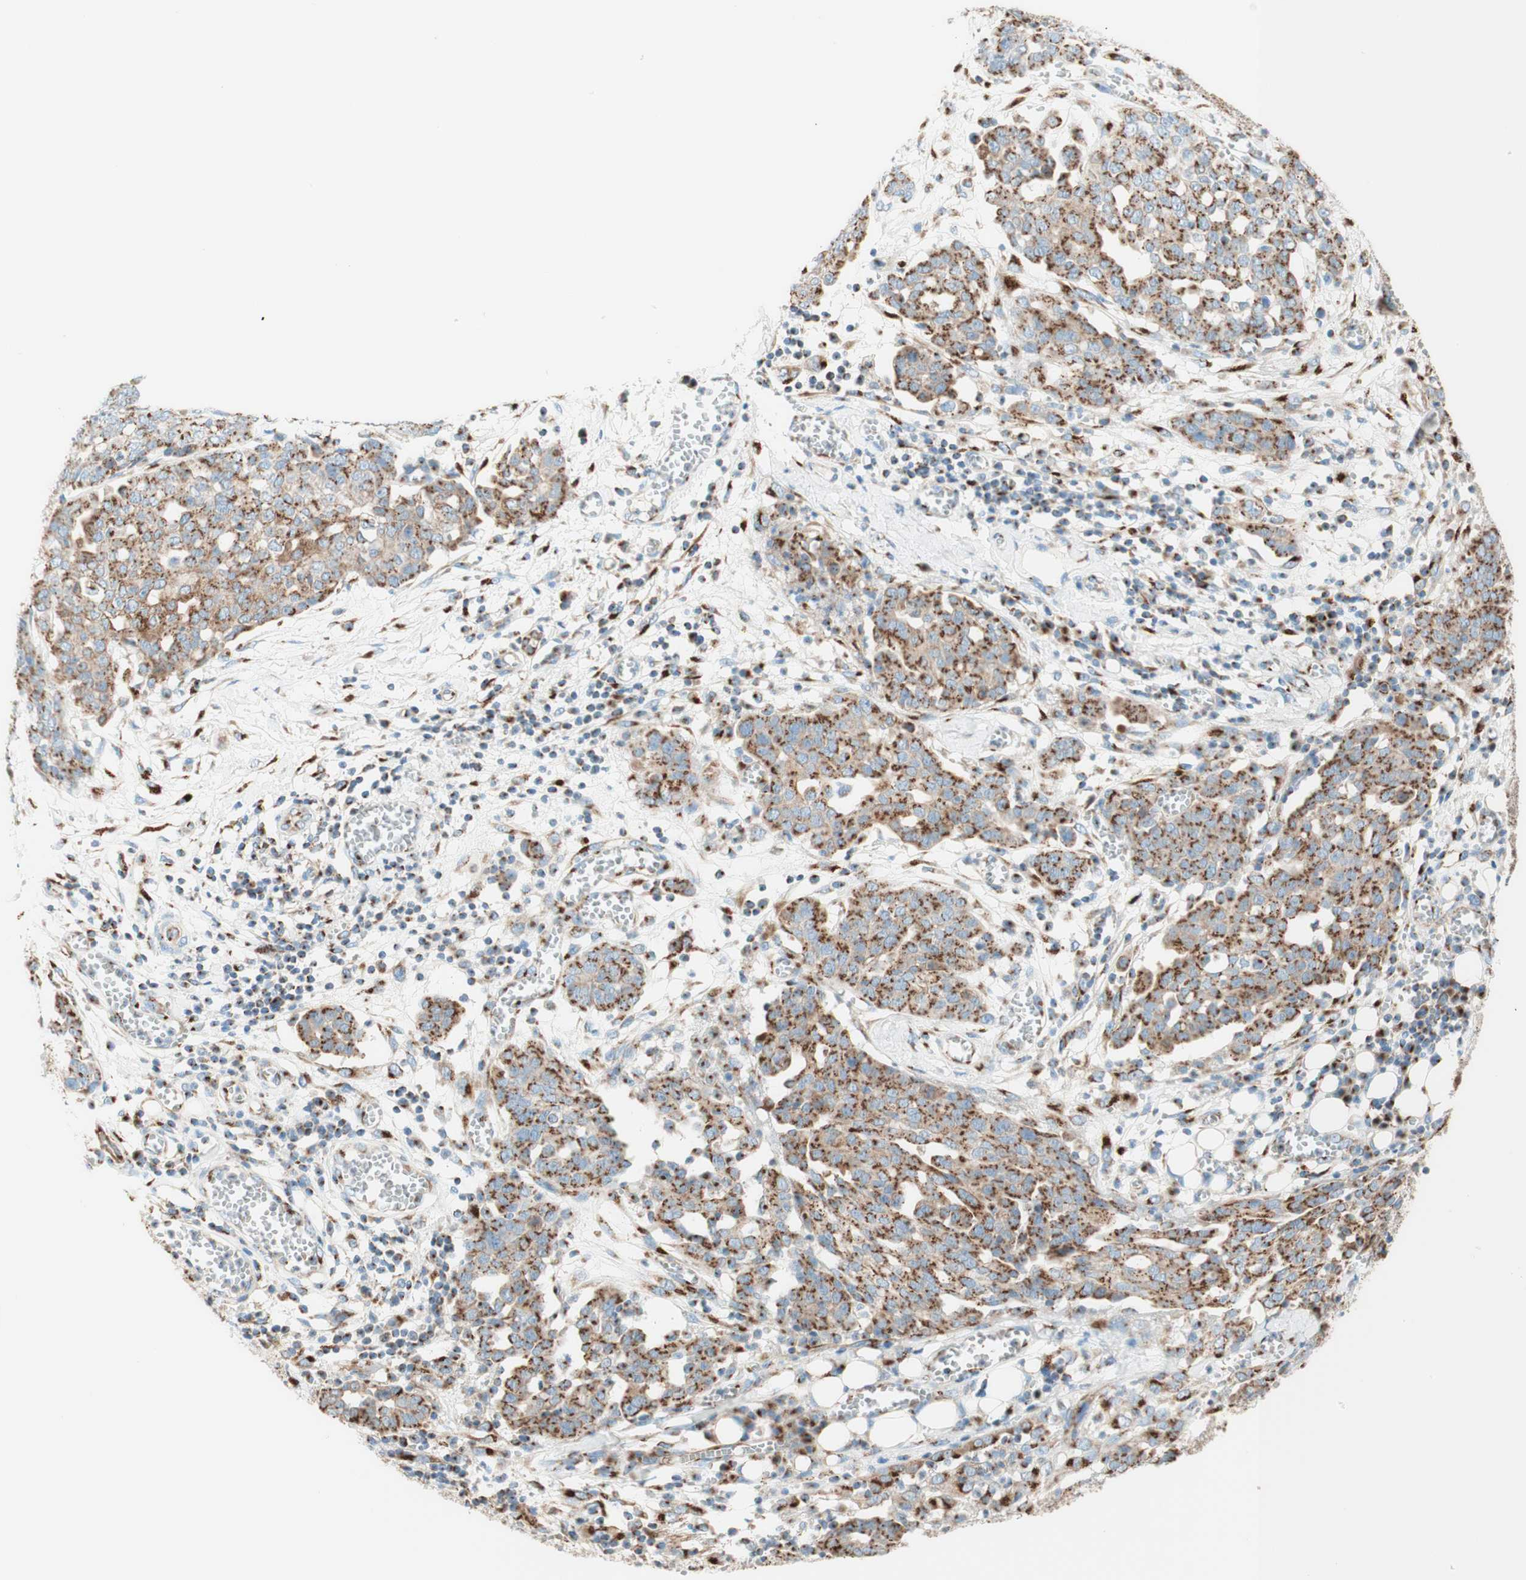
{"staining": {"intensity": "strong", "quantity": ">75%", "location": "cytoplasmic/membranous"}, "tissue": "ovarian cancer", "cell_type": "Tumor cells", "image_type": "cancer", "snomed": [{"axis": "morphology", "description": "Cystadenocarcinoma, serous, NOS"}, {"axis": "topography", "description": "Soft tissue"}, {"axis": "topography", "description": "Ovary"}], "caption": "Human ovarian serous cystadenocarcinoma stained with a protein marker exhibits strong staining in tumor cells.", "gene": "GOLGB1", "patient": {"sex": "female", "age": 57}}